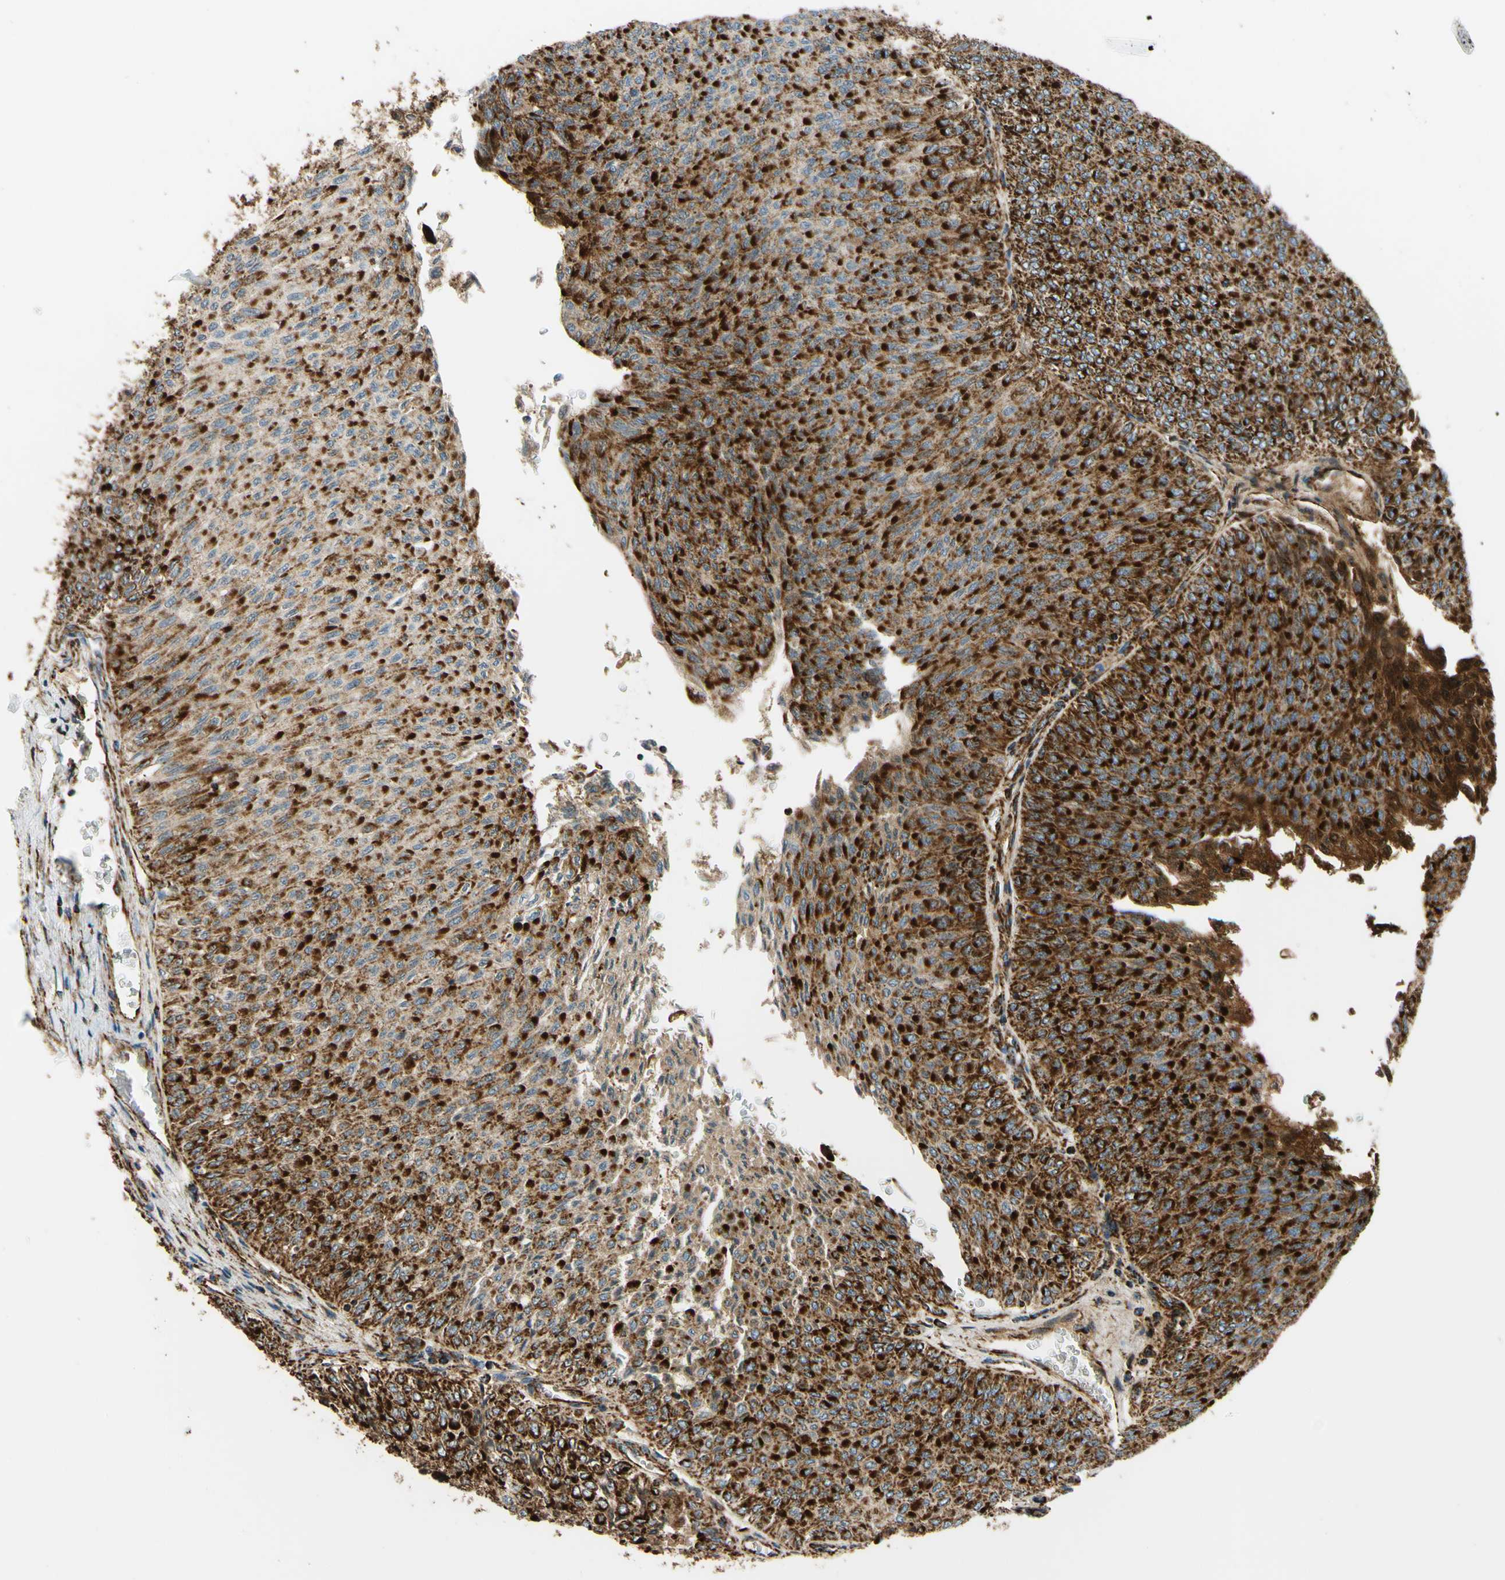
{"staining": {"intensity": "strong", "quantity": ">75%", "location": "cytoplasmic/membranous"}, "tissue": "urothelial cancer", "cell_type": "Tumor cells", "image_type": "cancer", "snomed": [{"axis": "morphology", "description": "Urothelial carcinoma, Low grade"}, {"axis": "topography", "description": "Urinary bladder"}], "caption": "Strong cytoplasmic/membranous protein staining is seen in approximately >75% of tumor cells in urothelial cancer.", "gene": "MAVS", "patient": {"sex": "male", "age": 78}}